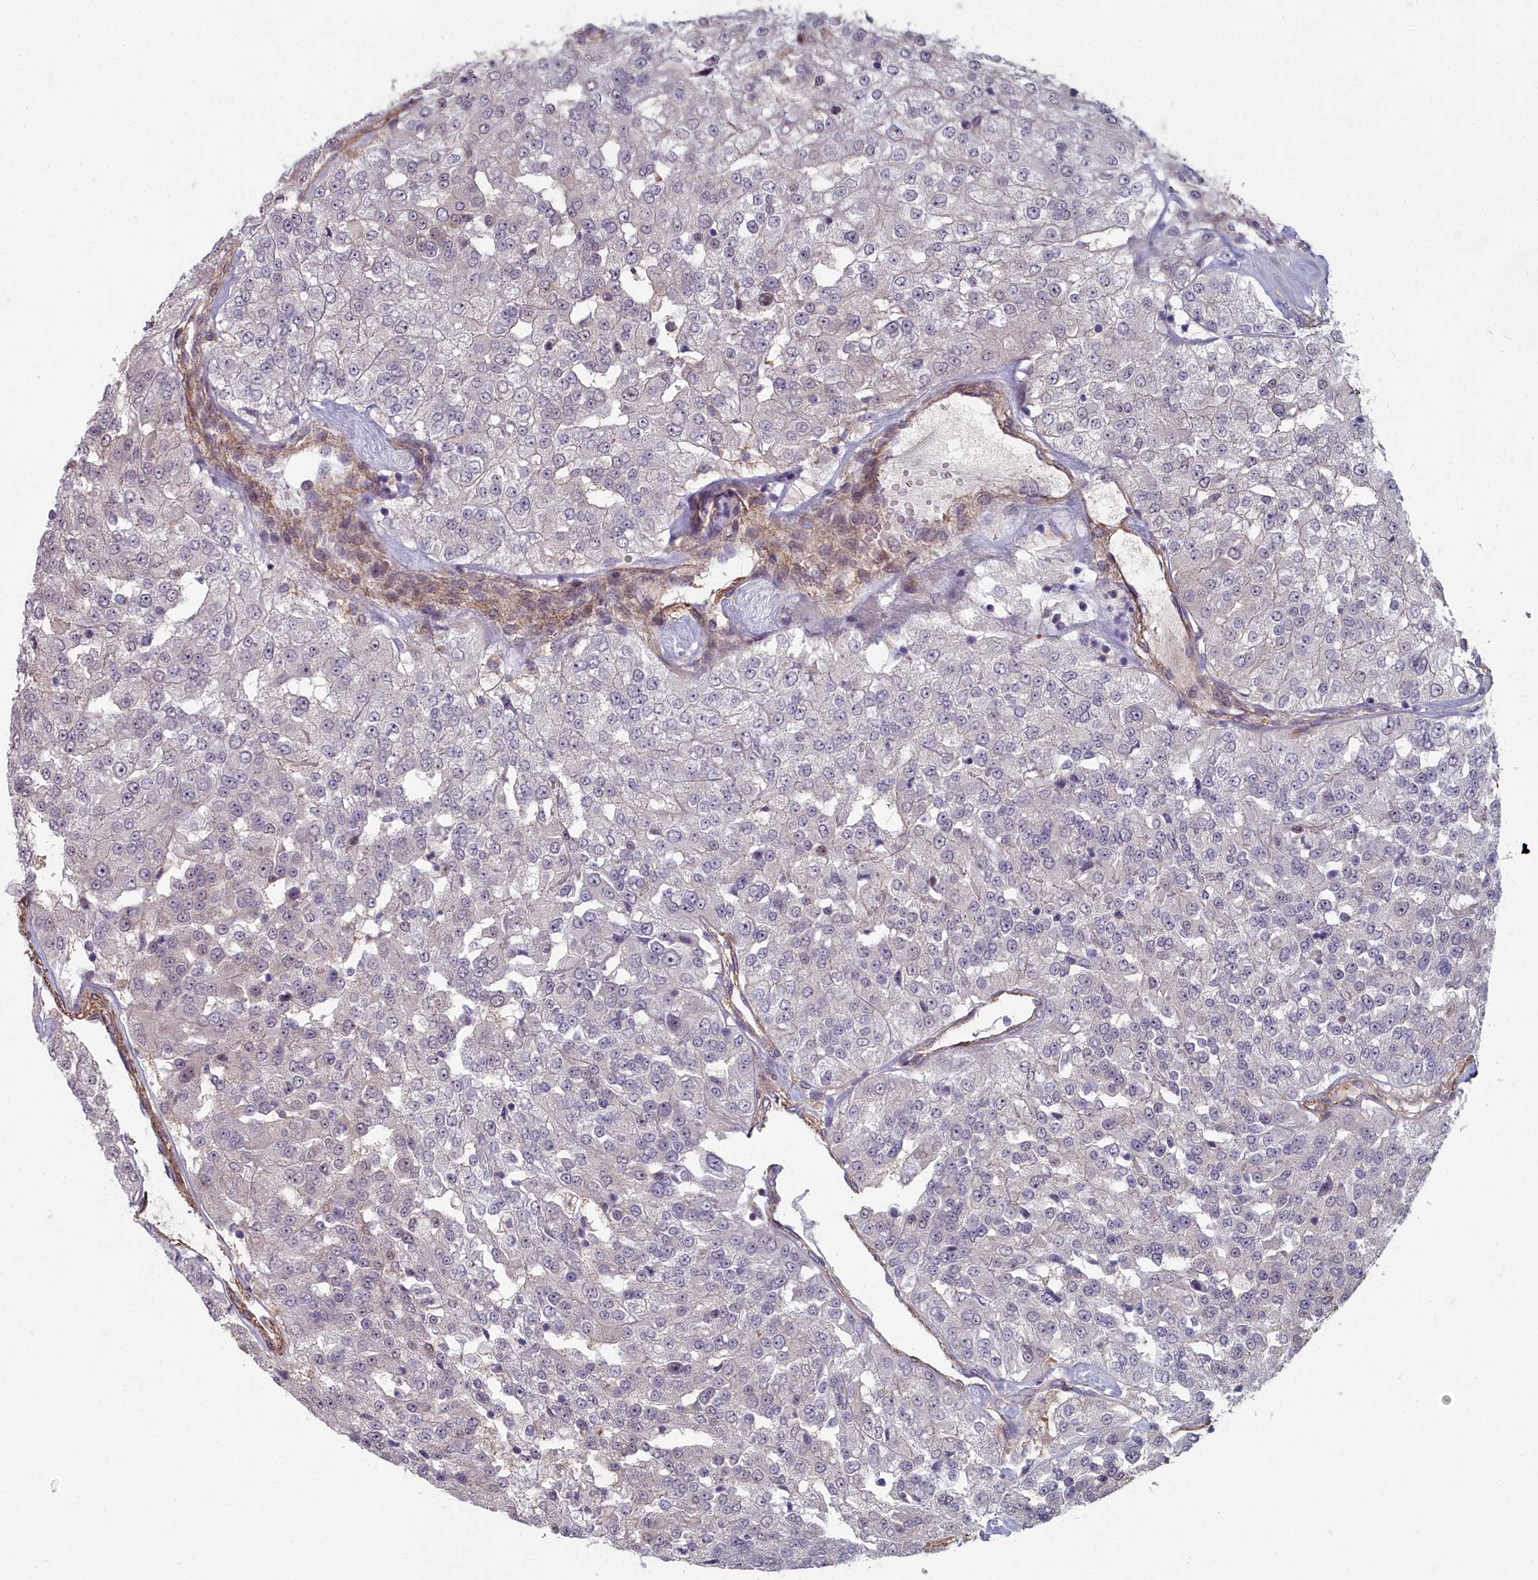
{"staining": {"intensity": "negative", "quantity": "none", "location": "none"}, "tissue": "renal cancer", "cell_type": "Tumor cells", "image_type": "cancer", "snomed": [{"axis": "morphology", "description": "Adenocarcinoma, NOS"}, {"axis": "topography", "description": "Kidney"}], "caption": "Immunohistochemical staining of renal adenocarcinoma shows no significant staining in tumor cells.", "gene": "ZNF626", "patient": {"sex": "female", "age": 63}}